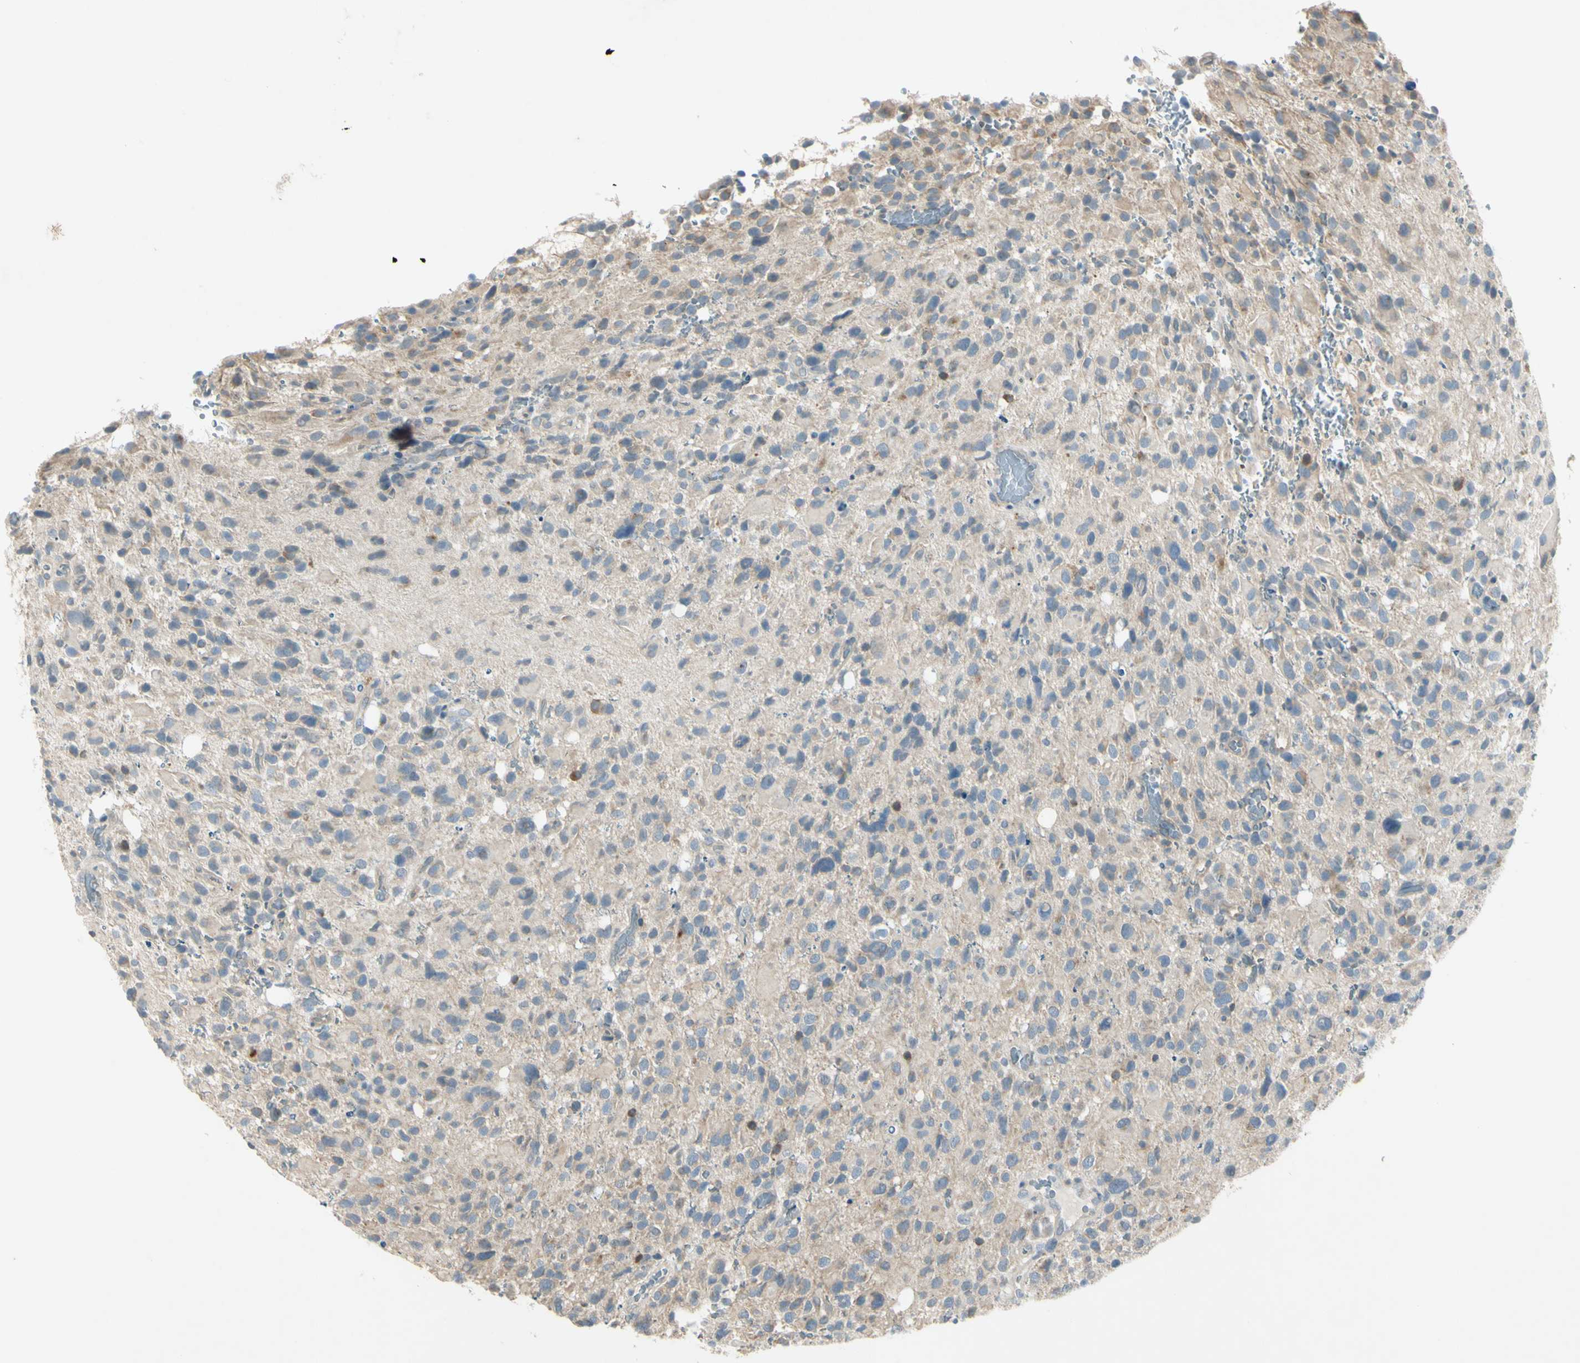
{"staining": {"intensity": "negative", "quantity": "none", "location": "none"}, "tissue": "glioma", "cell_type": "Tumor cells", "image_type": "cancer", "snomed": [{"axis": "morphology", "description": "Glioma, malignant, High grade"}, {"axis": "topography", "description": "Brain"}], "caption": "Malignant glioma (high-grade) stained for a protein using IHC reveals no expression tumor cells.", "gene": "AATK", "patient": {"sex": "male", "age": 48}}